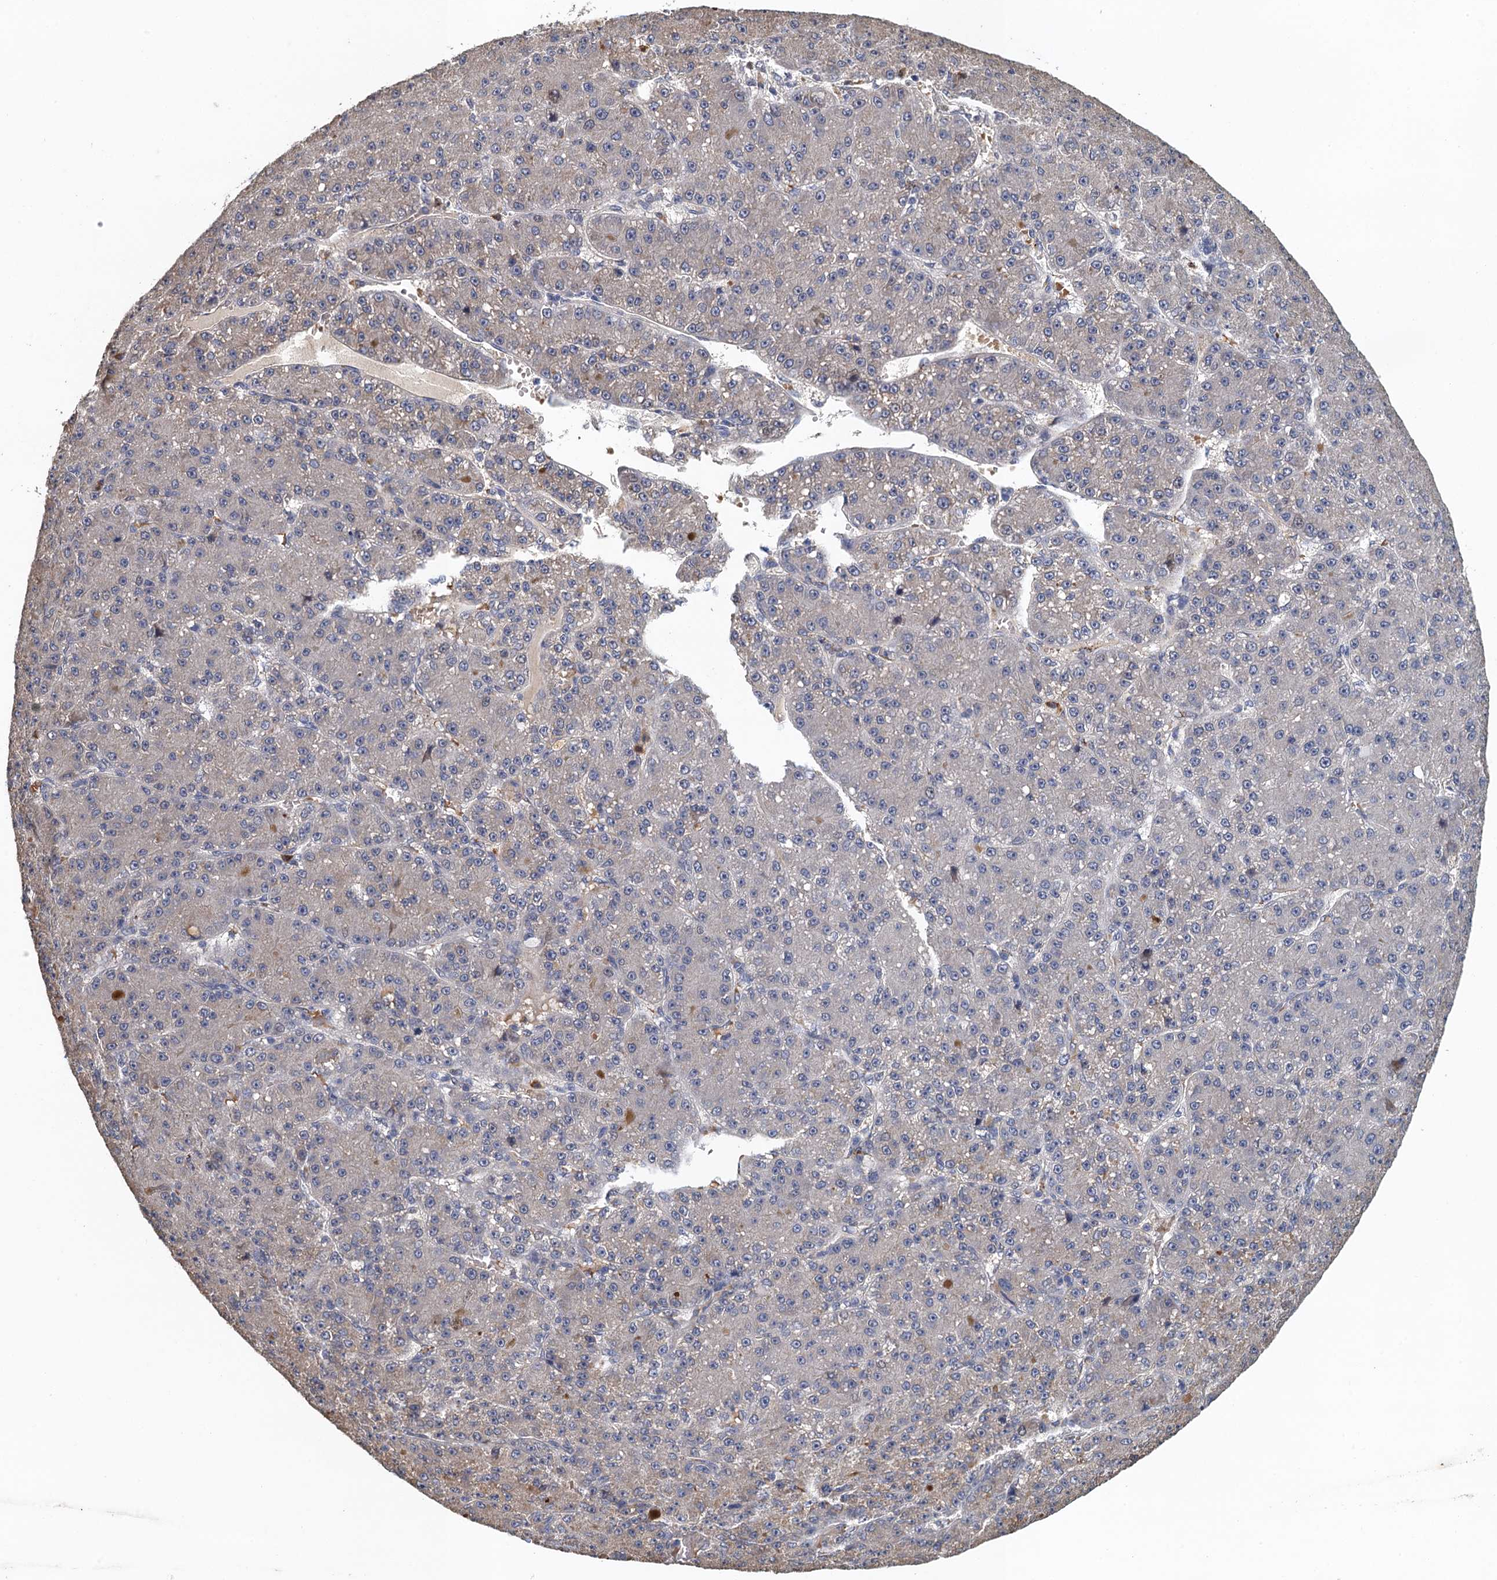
{"staining": {"intensity": "negative", "quantity": "none", "location": "none"}, "tissue": "liver cancer", "cell_type": "Tumor cells", "image_type": "cancer", "snomed": [{"axis": "morphology", "description": "Carcinoma, Hepatocellular, NOS"}, {"axis": "topography", "description": "Liver"}], "caption": "Human liver cancer (hepatocellular carcinoma) stained for a protein using immunohistochemistry demonstrates no staining in tumor cells.", "gene": "ACSBG1", "patient": {"sex": "male", "age": 67}}